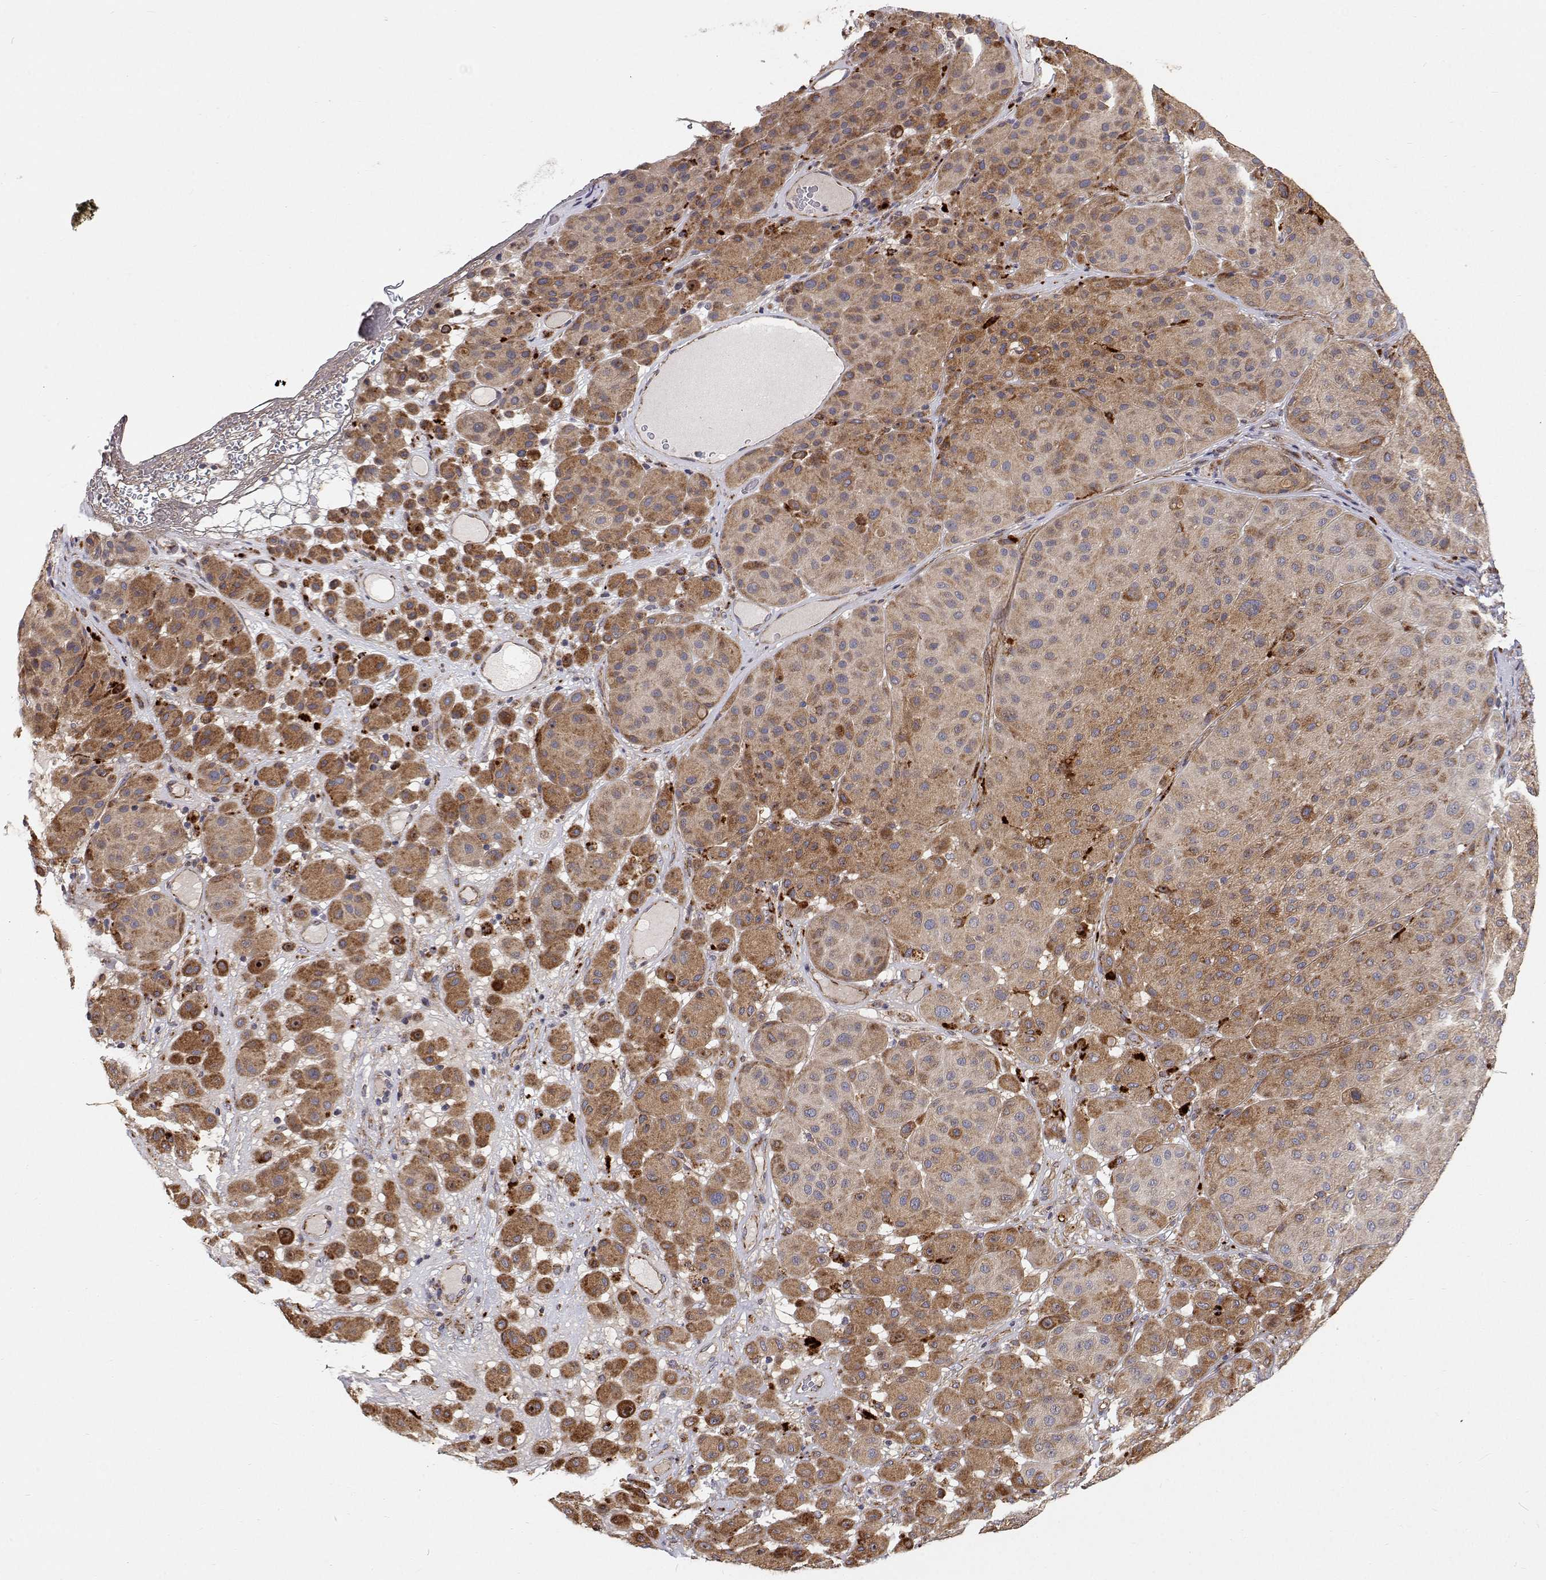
{"staining": {"intensity": "moderate", "quantity": "25%-75%", "location": "cytoplasmic/membranous"}, "tissue": "melanoma", "cell_type": "Tumor cells", "image_type": "cancer", "snomed": [{"axis": "morphology", "description": "Malignant melanoma, Metastatic site"}, {"axis": "topography", "description": "Smooth muscle"}], "caption": "Brown immunohistochemical staining in malignant melanoma (metastatic site) exhibits moderate cytoplasmic/membranous positivity in approximately 25%-75% of tumor cells.", "gene": "SPICE1", "patient": {"sex": "male", "age": 41}}